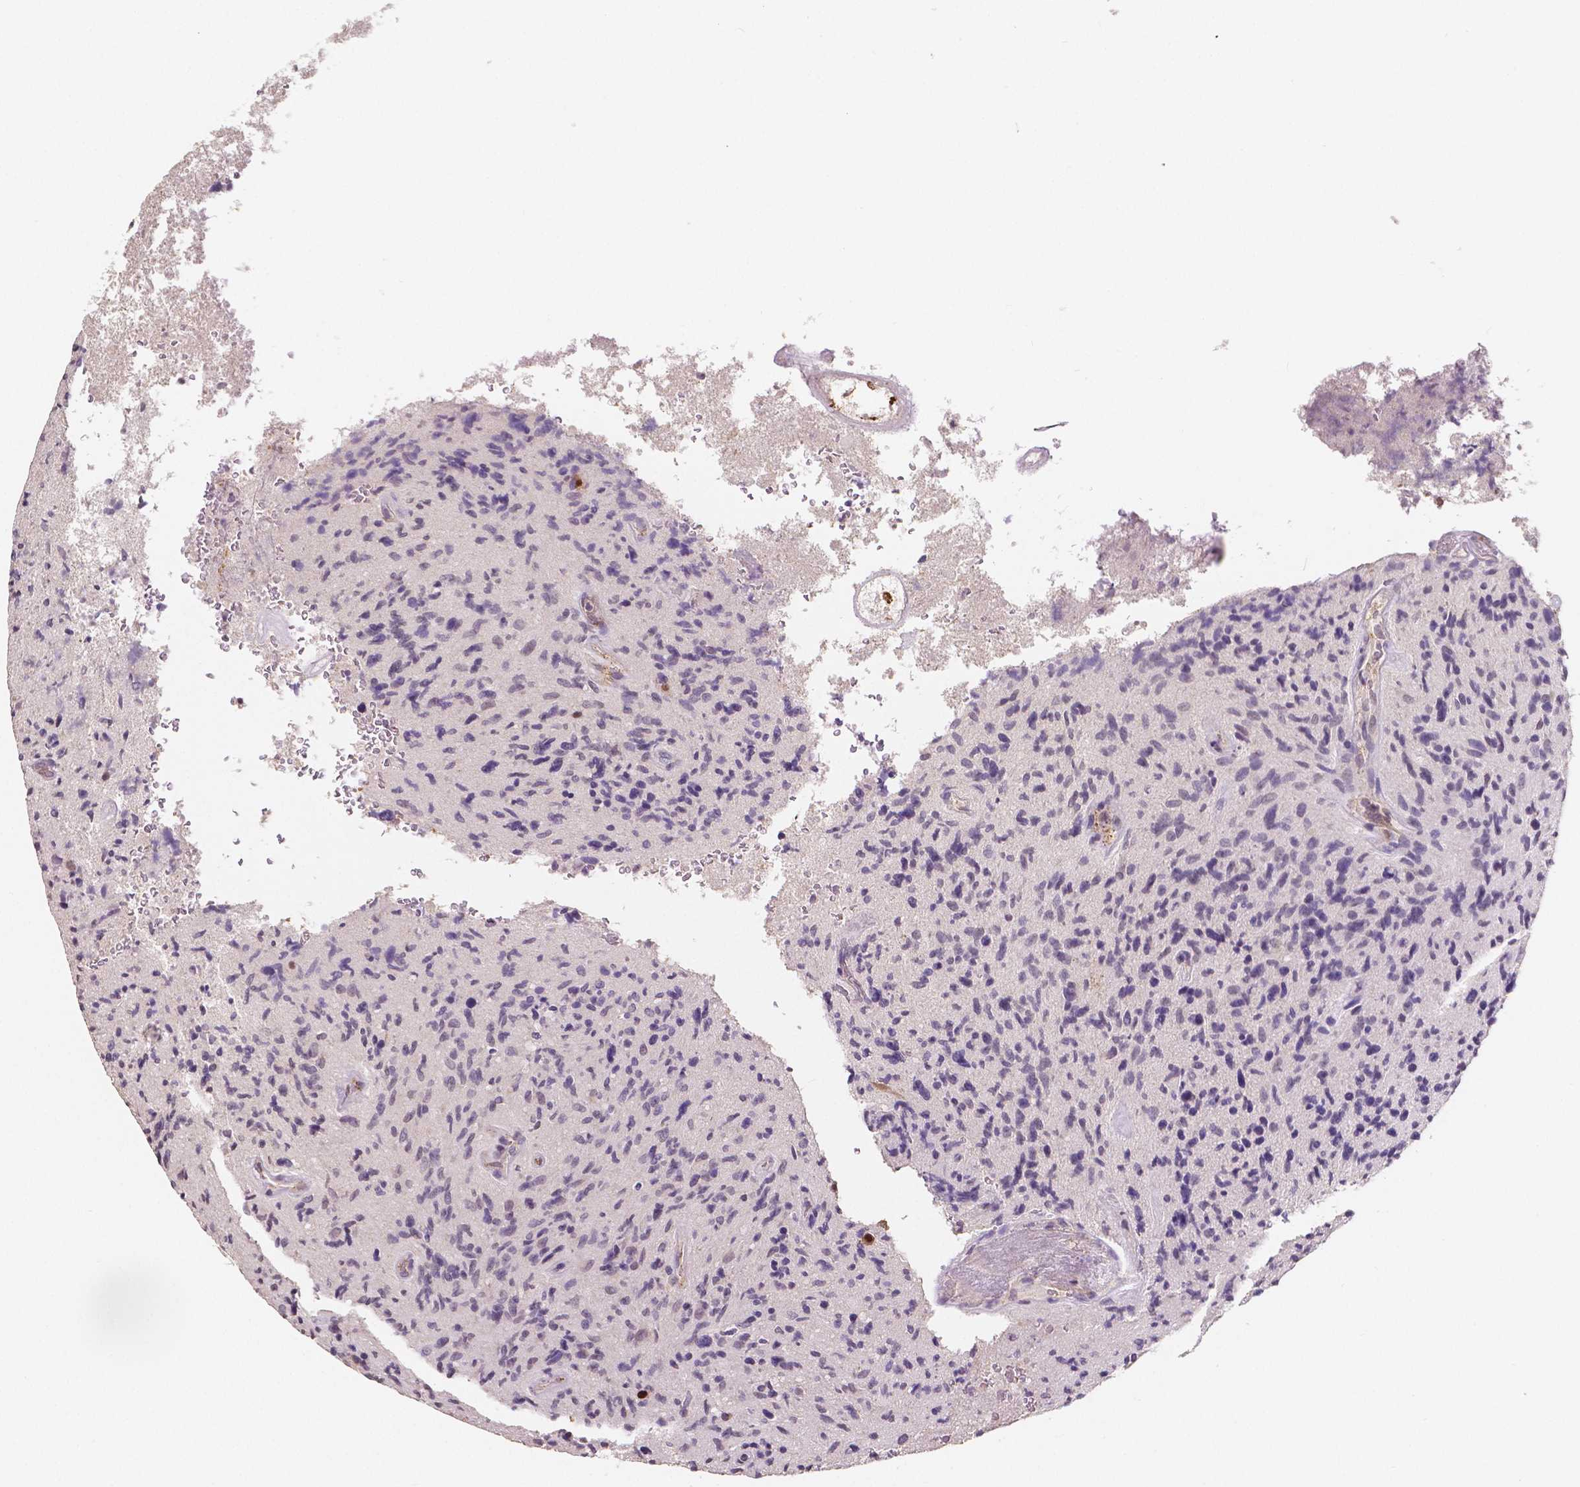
{"staining": {"intensity": "negative", "quantity": "none", "location": "none"}, "tissue": "glioma", "cell_type": "Tumor cells", "image_type": "cancer", "snomed": [{"axis": "morphology", "description": "Glioma, malignant, High grade"}, {"axis": "topography", "description": "Brain"}], "caption": "There is no significant expression in tumor cells of glioma.", "gene": "ELAVL2", "patient": {"sex": "male", "age": 54}}